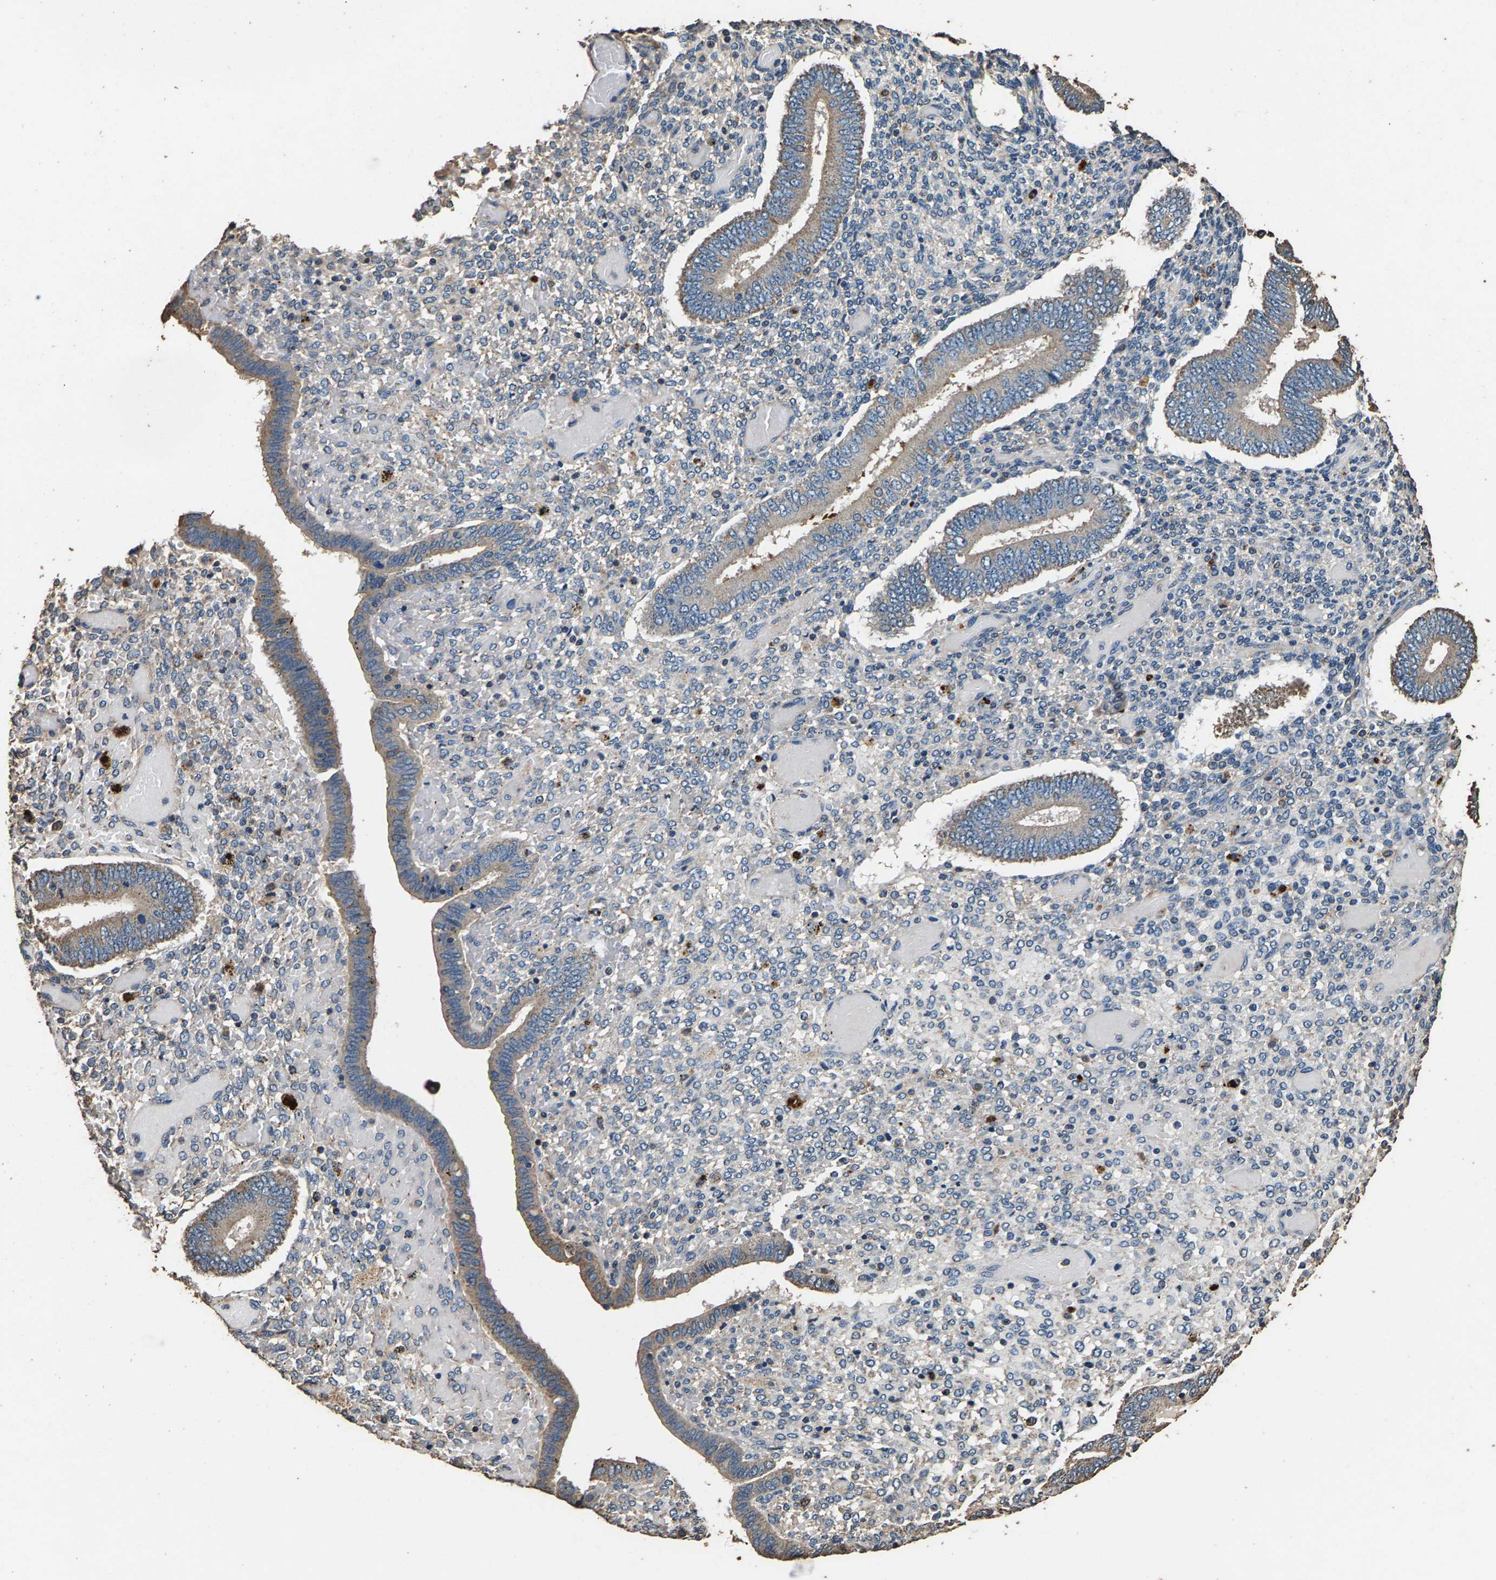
{"staining": {"intensity": "weak", "quantity": "25%-75%", "location": "cytoplasmic/membranous"}, "tissue": "endometrium", "cell_type": "Cells in endometrial stroma", "image_type": "normal", "snomed": [{"axis": "morphology", "description": "Normal tissue, NOS"}, {"axis": "topography", "description": "Endometrium"}], "caption": "A brown stain highlights weak cytoplasmic/membranous expression of a protein in cells in endometrial stroma of unremarkable human endometrium.", "gene": "MRPL27", "patient": {"sex": "female", "age": 42}}